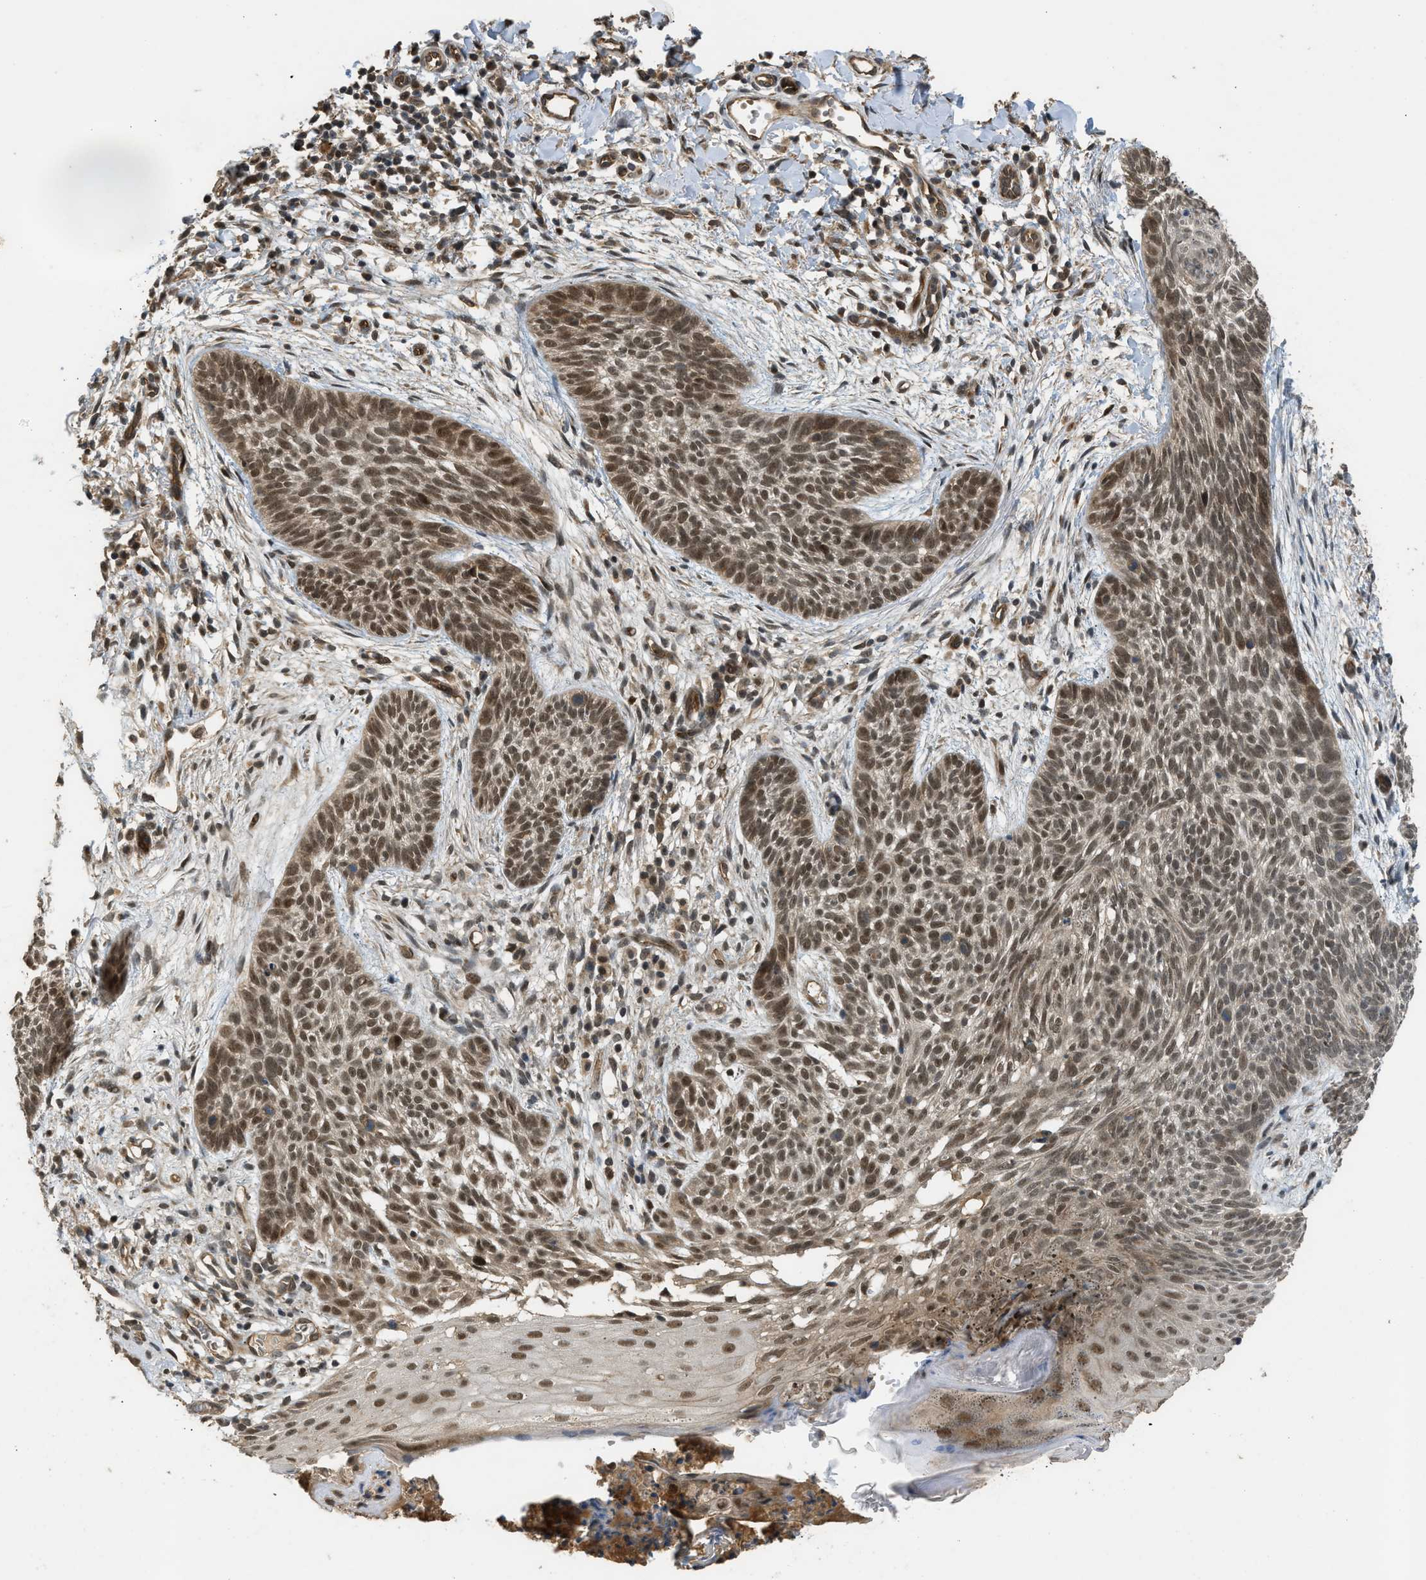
{"staining": {"intensity": "moderate", "quantity": ">75%", "location": "nuclear"}, "tissue": "skin cancer", "cell_type": "Tumor cells", "image_type": "cancer", "snomed": [{"axis": "morphology", "description": "Basal cell carcinoma"}, {"axis": "topography", "description": "Skin"}], "caption": "Tumor cells show medium levels of moderate nuclear positivity in about >75% of cells in basal cell carcinoma (skin).", "gene": "GET1", "patient": {"sex": "female", "age": 59}}